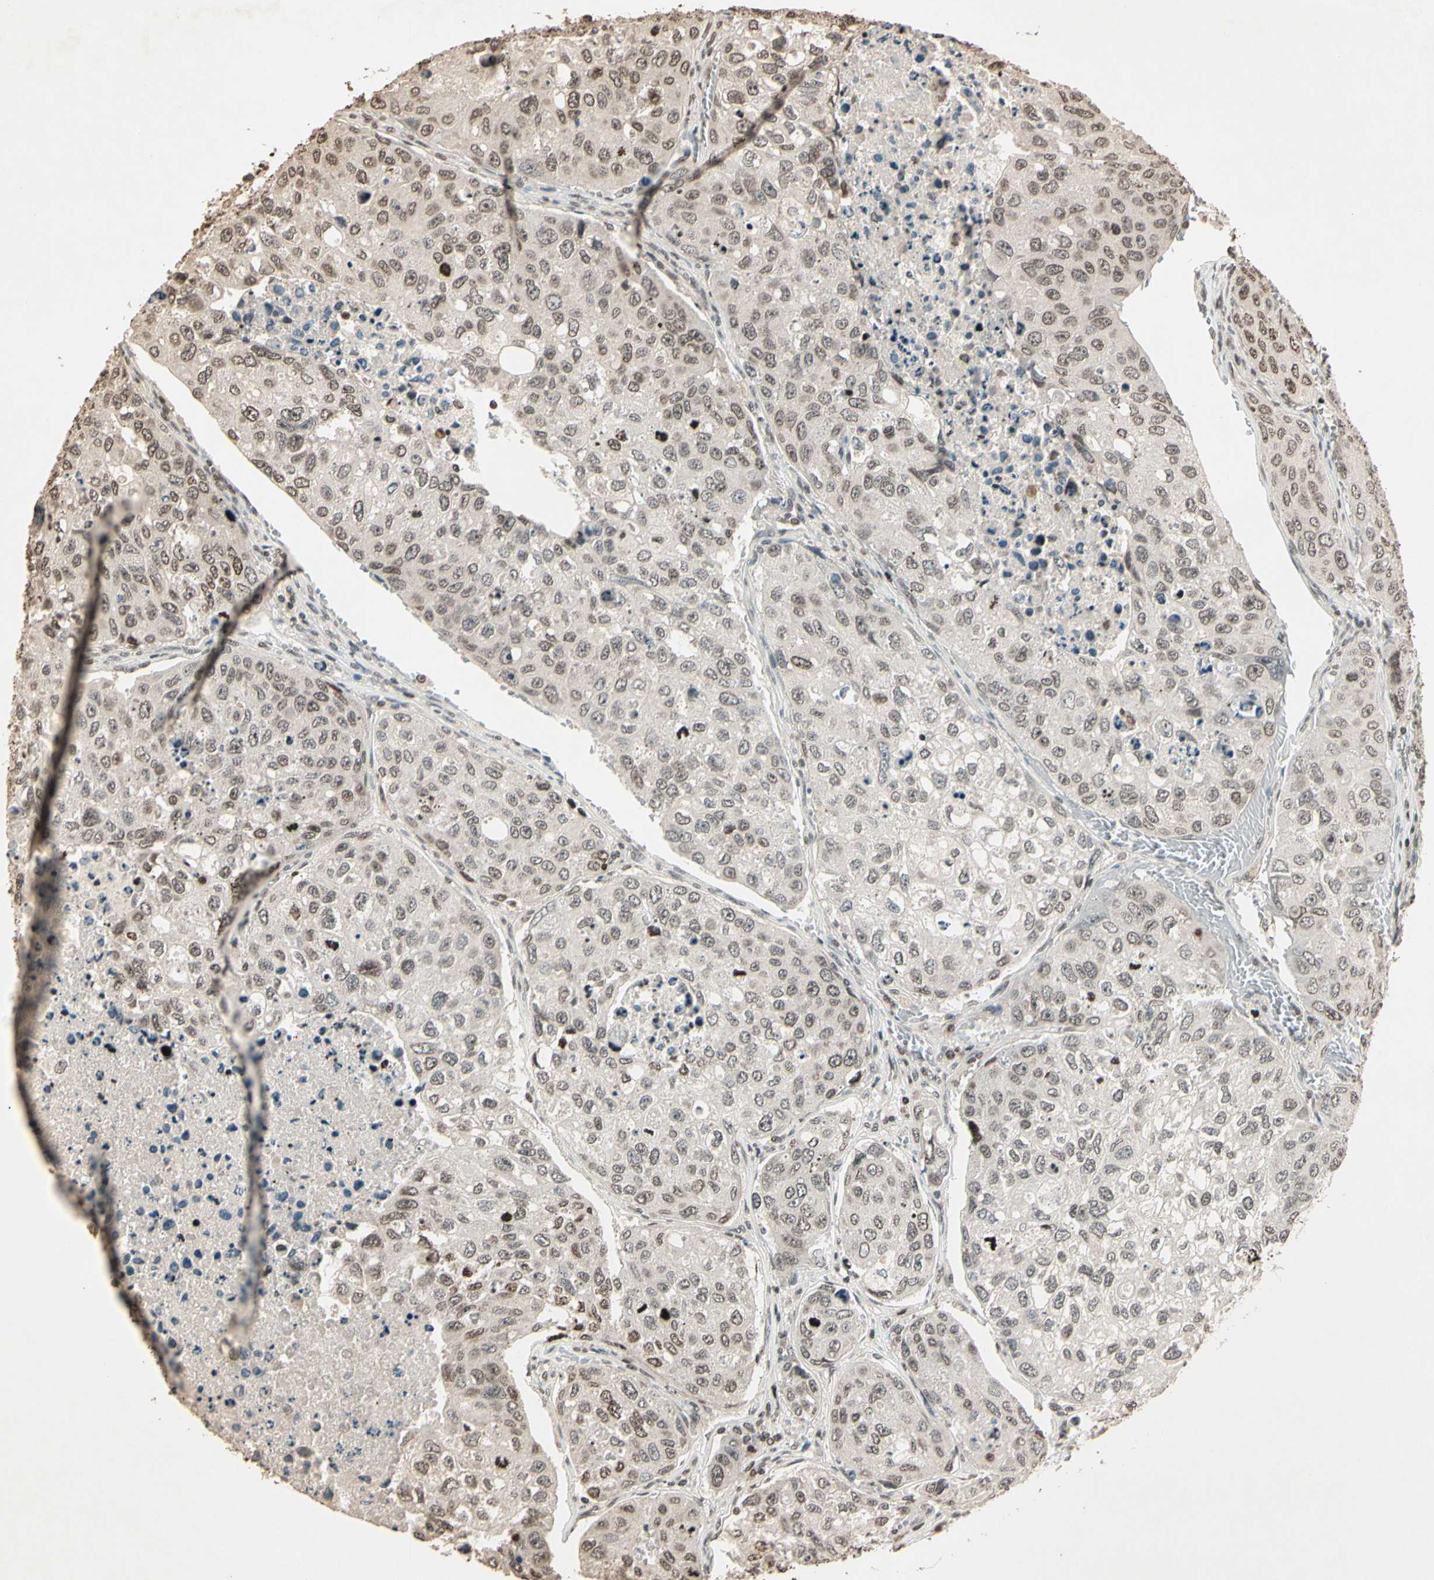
{"staining": {"intensity": "weak", "quantity": "25%-75%", "location": "cytoplasmic/membranous,nuclear"}, "tissue": "urothelial cancer", "cell_type": "Tumor cells", "image_type": "cancer", "snomed": [{"axis": "morphology", "description": "Urothelial carcinoma, High grade"}, {"axis": "topography", "description": "Lymph node"}, {"axis": "topography", "description": "Urinary bladder"}], "caption": "This is an image of immunohistochemistry staining of urothelial cancer, which shows weak positivity in the cytoplasmic/membranous and nuclear of tumor cells.", "gene": "TOP1", "patient": {"sex": "male", "age": 51}}